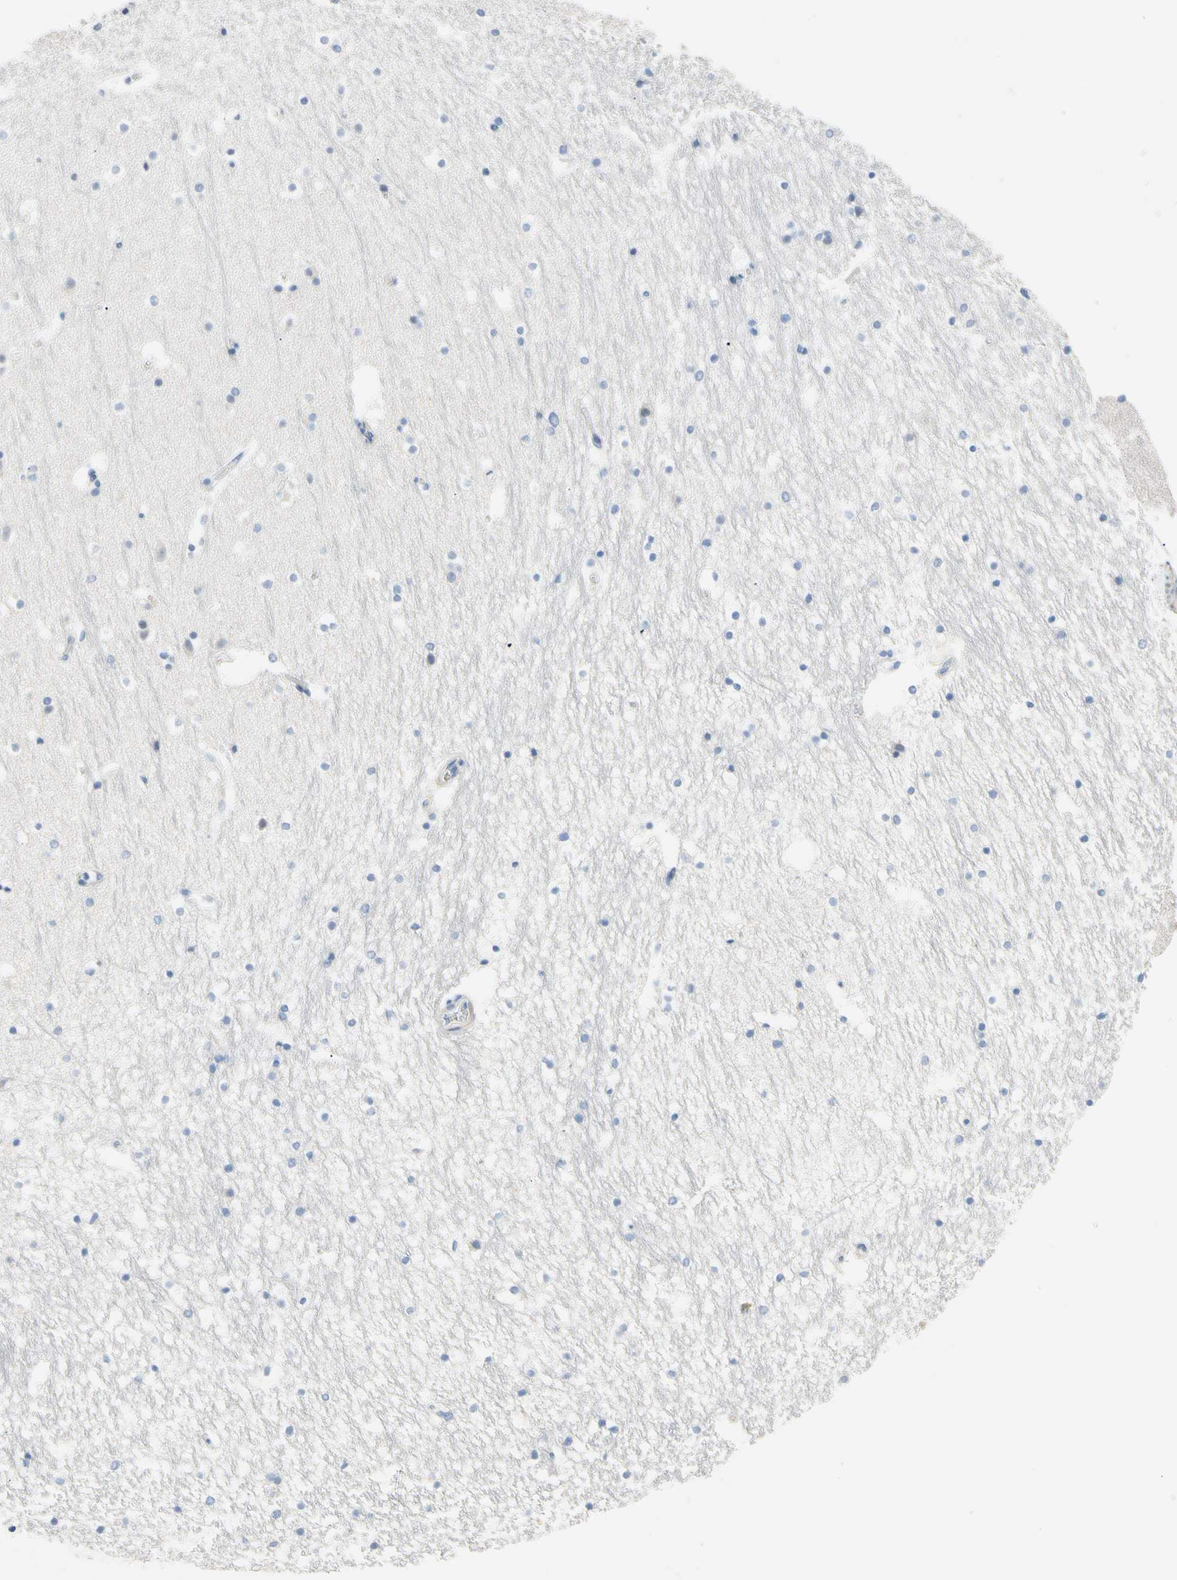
{"staining": {"intensity": "negative", "quantity": "none", "location": "none"}, "tissue": "hippocampus", "cell_type": "Glial cells", "image_type": "normal", "snomed": [{"axis": "morphology", "description": "Normal tissue, NOS"}, {"axis": "topography", "description": "Hippocampus"}], "caption": "Immunohistochemistry of normal human hippocampus reveals no staining in glial cells. (DAB immunohistochemistry (IHC) with hematoxylin counter stain).", "gene": "TRAF5", "patient": {"sex": "male", "age": 45}}